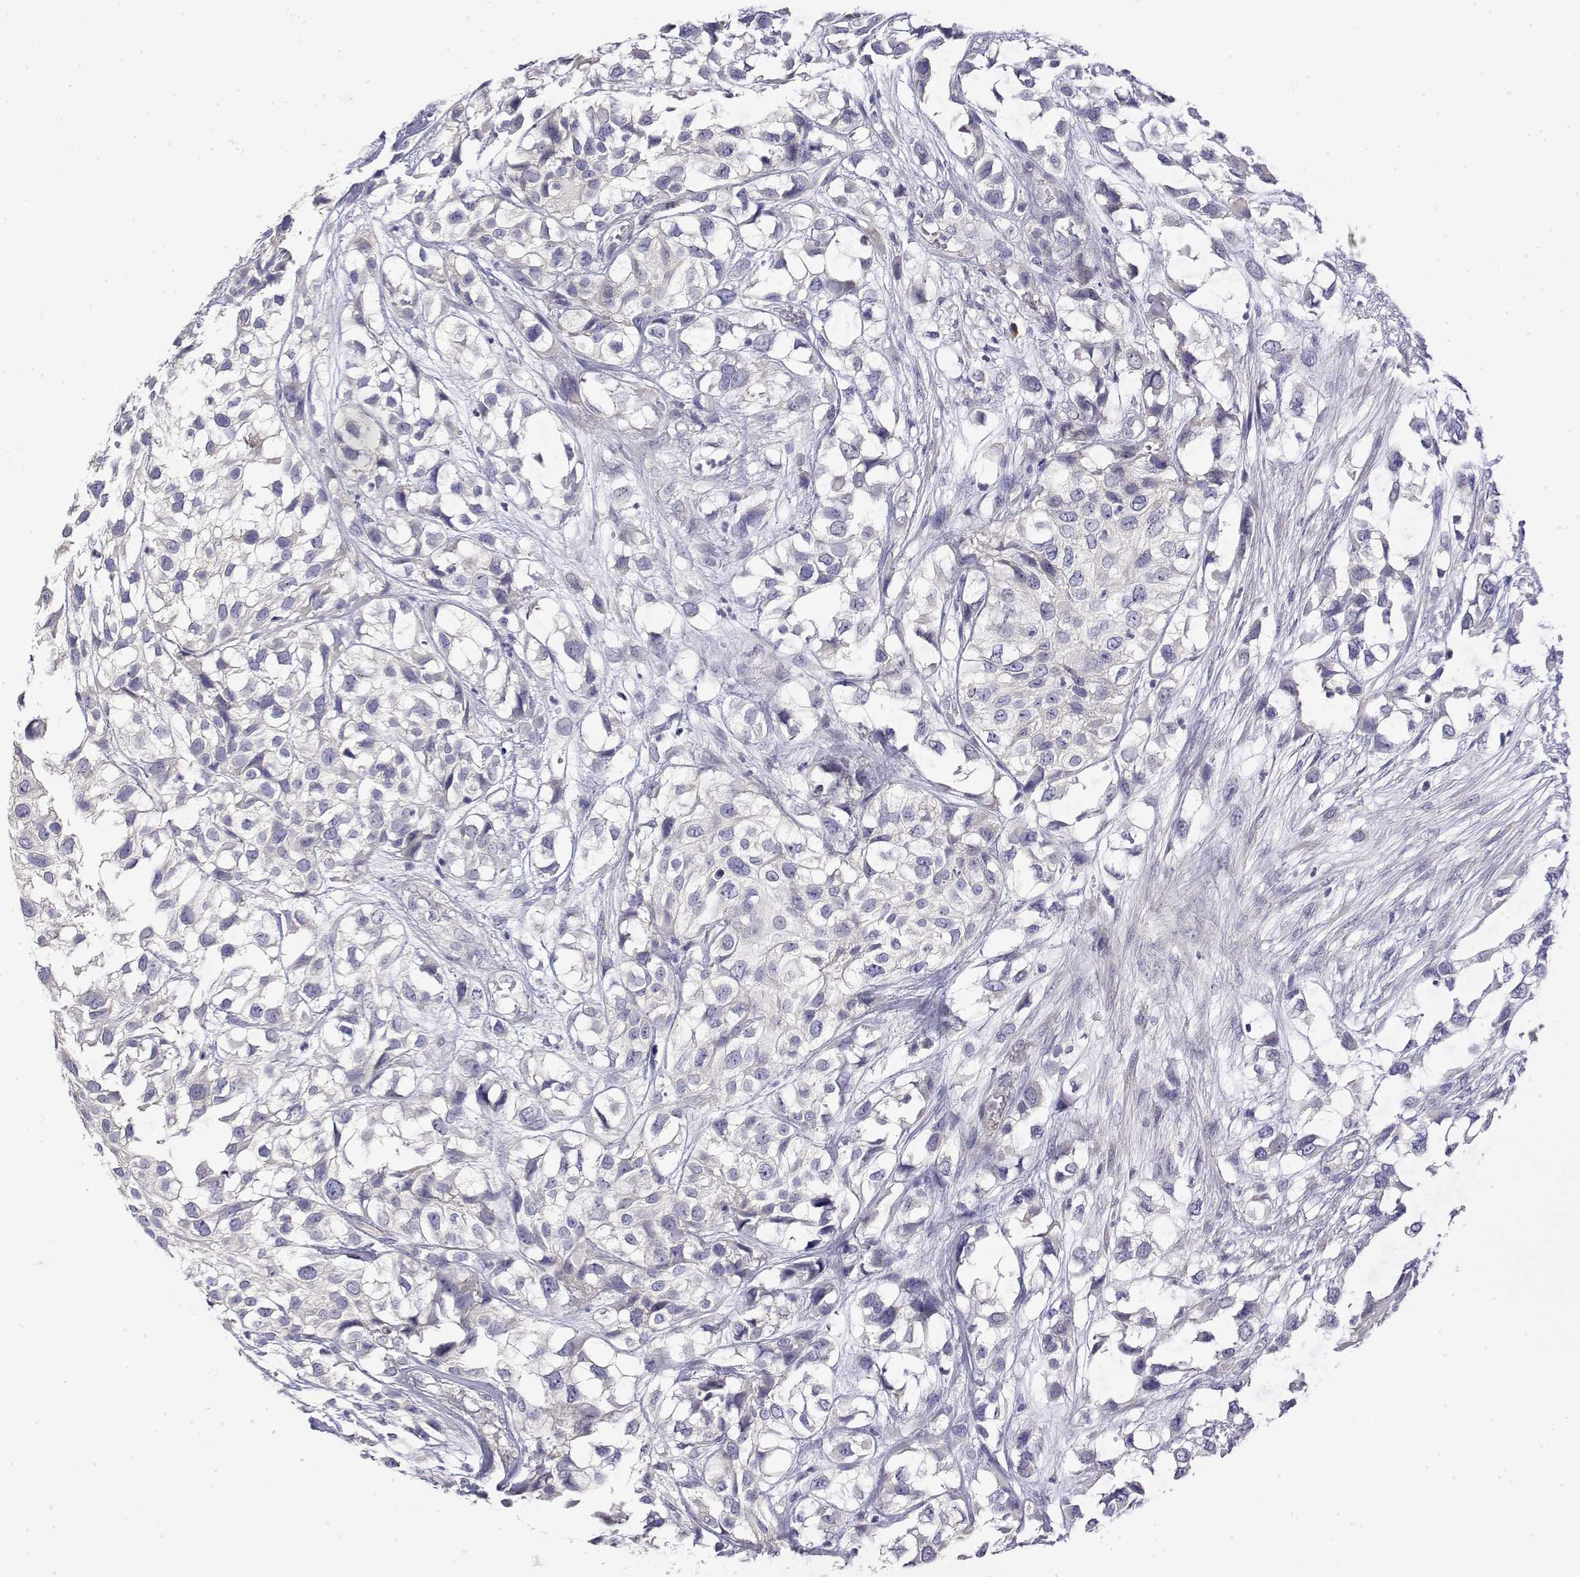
{"staining": {"intensity": "negative", "quantity": "none", "location": "none"}, "tissue": "urothelial cancer", "cell_type": "Tumor cells", "image_type": "cancer", "snomed": [{"axis": "morphology", "description": "Urothelial carcinoma, High grade"}, {"axis": "topography", "description": "Urinary bladder"}], "caption": "Immunohistochemistry image of neoplastic tissue: high-grade urothelial carcinoma stained with DAB reveals no significant protein staining in tumor cells.", "gene": "LY6D", "patient": {"sex": "male", "age": 56}}